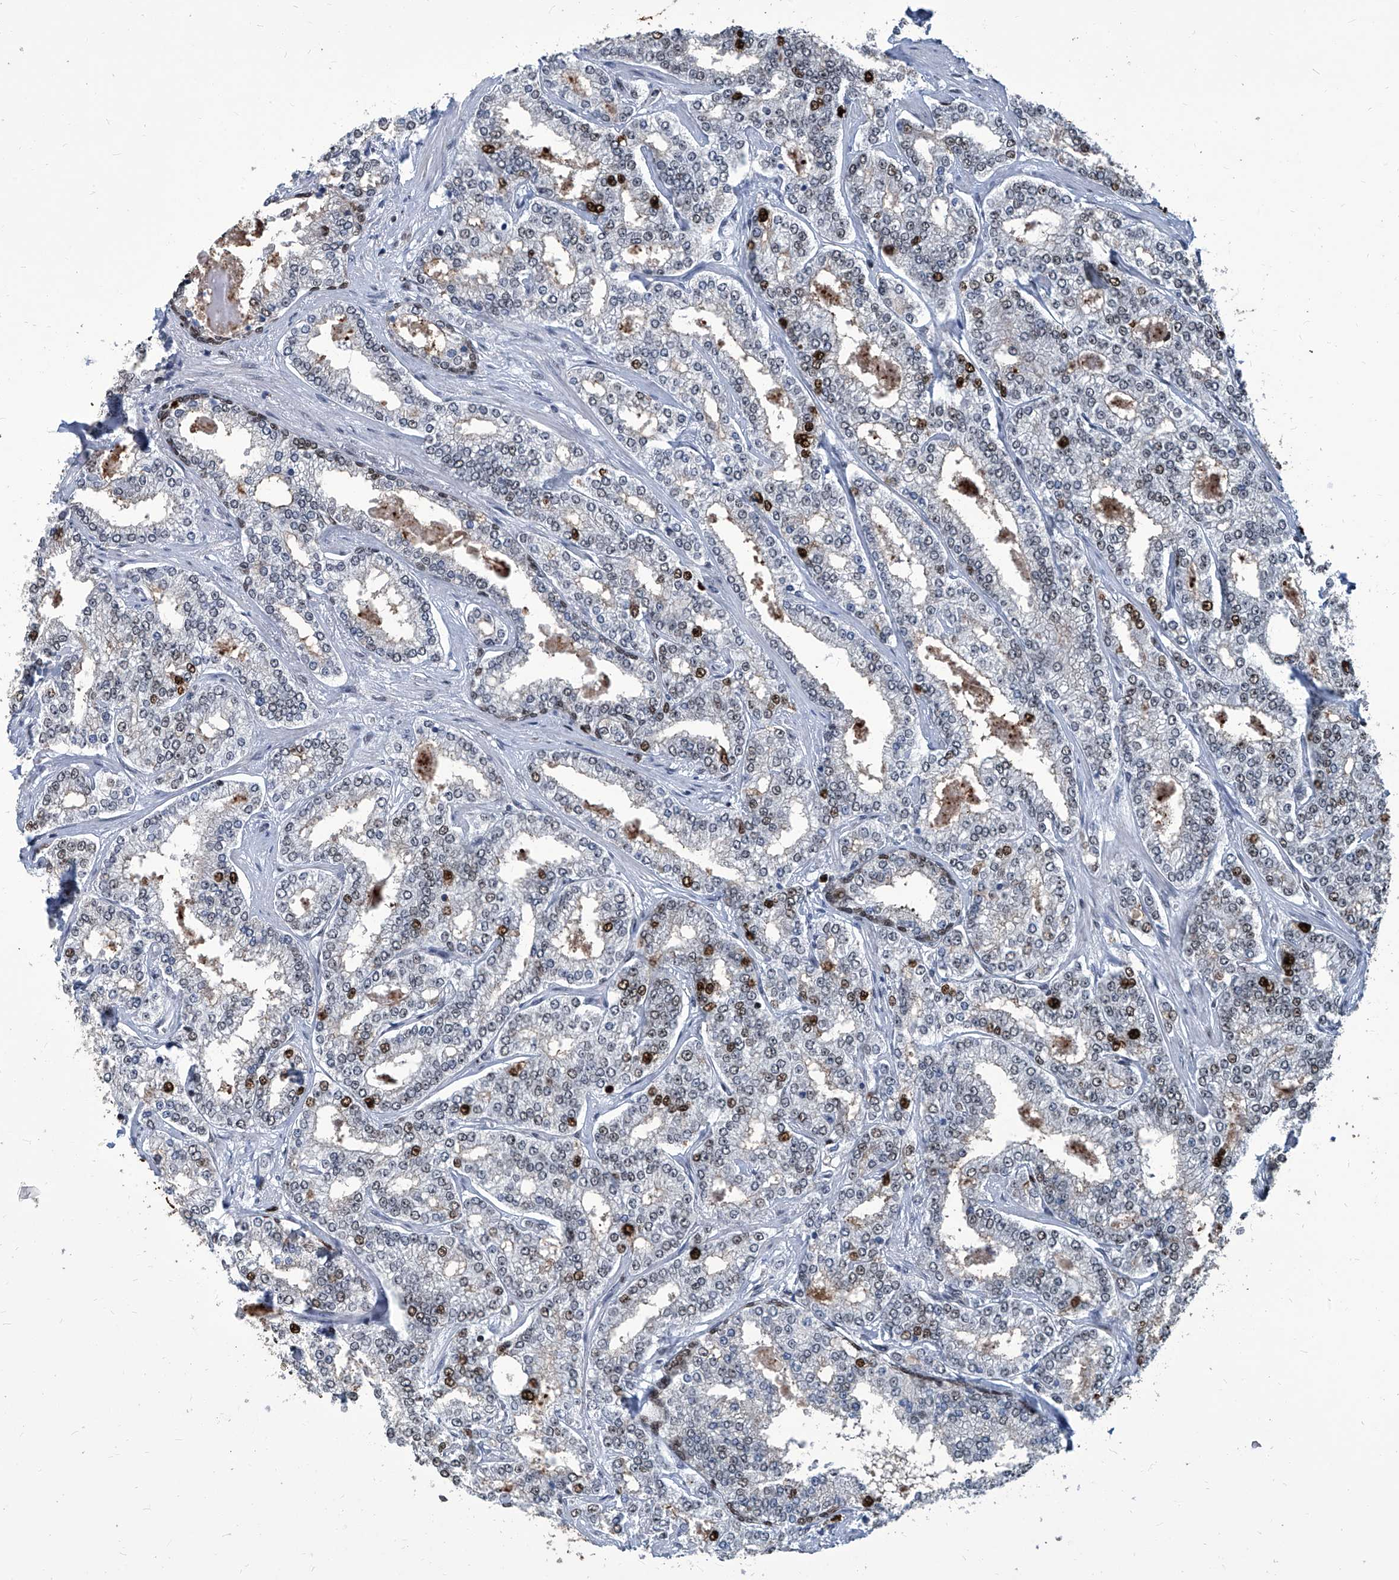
{"staining": {"intensity": "strong", "quantity": "<25%", "location": "nuclear"}, "tissue": "prostate cancer", "cell_type": "Tumor cells", "image_type": "cancer", "snomed": [{"axis": "morphology", "description": "Normal tissue, NOS"}, {"axis": "morphology", "description": "Adenocarcinoma, High grade"}, {"axis": "topography", "description": "Prostate"}], "caption": "Immunohistochemical staining of prostate cancer shows medium levels of strong nuclear positivity in approximately <25% of tumor cells.", "gene": "PCNA", "patient": {"sex": "male", "age": 83}}